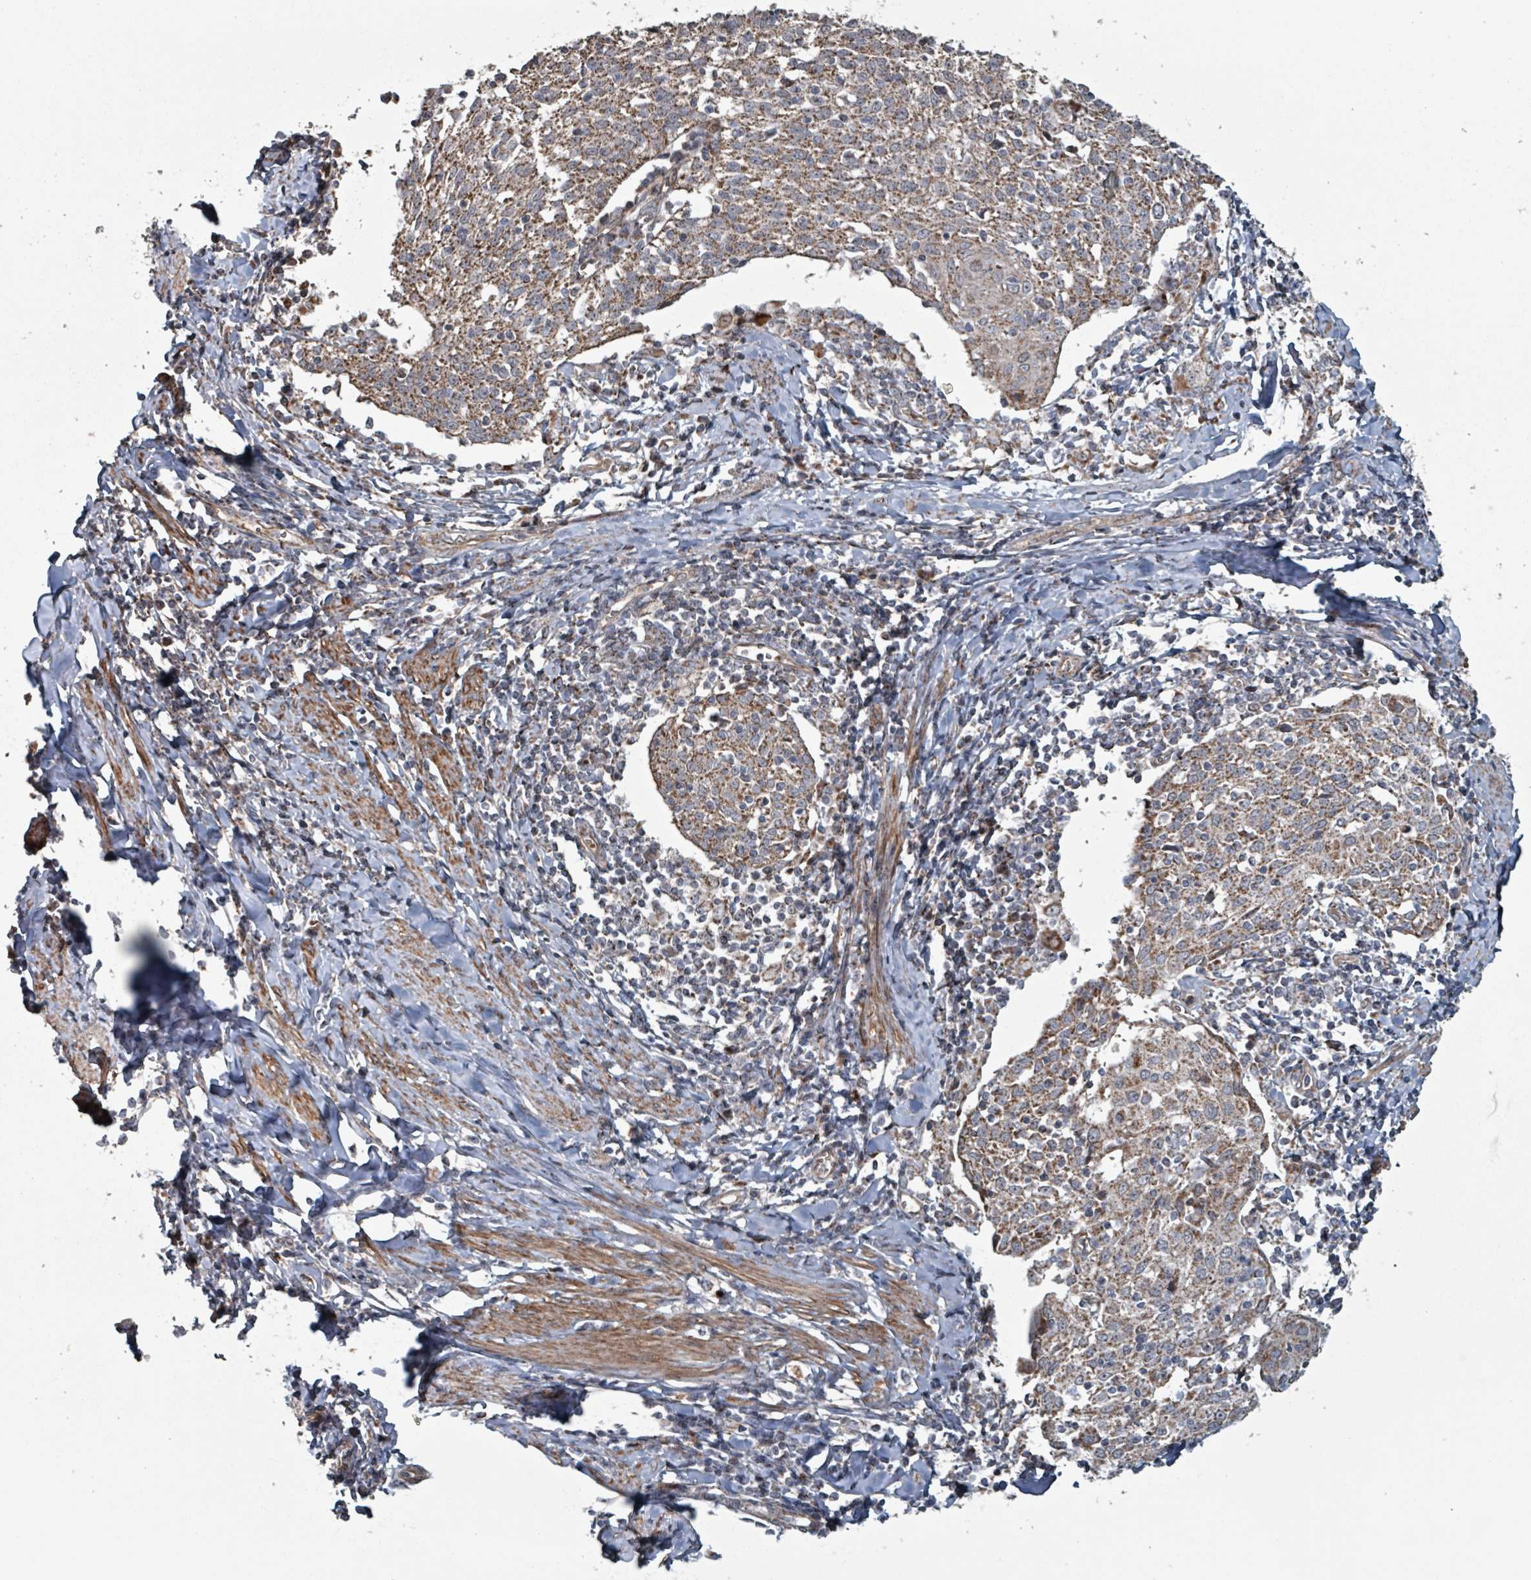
{"staining": {"intensity": "moderate", "quantity": ">75%", "location": "cytoplasmic/membranous"}, "tissue": "cervical cancer", "cell_type": "Tumor cells", "image_type": "cancer", "snomed": [{"axis": "morphology", "description": "Squamous cell carcinoma, NOS"}, {"axis": "topography", "description": "Cervix"}], "caption": "Protein staining shows moderate cytoplasmic/membranous expression in about >75% of tumor cells in cervical squamous cell carcinoma.", "gene": "MRPL4", "patient": {"sex": "female", "age": 52}}